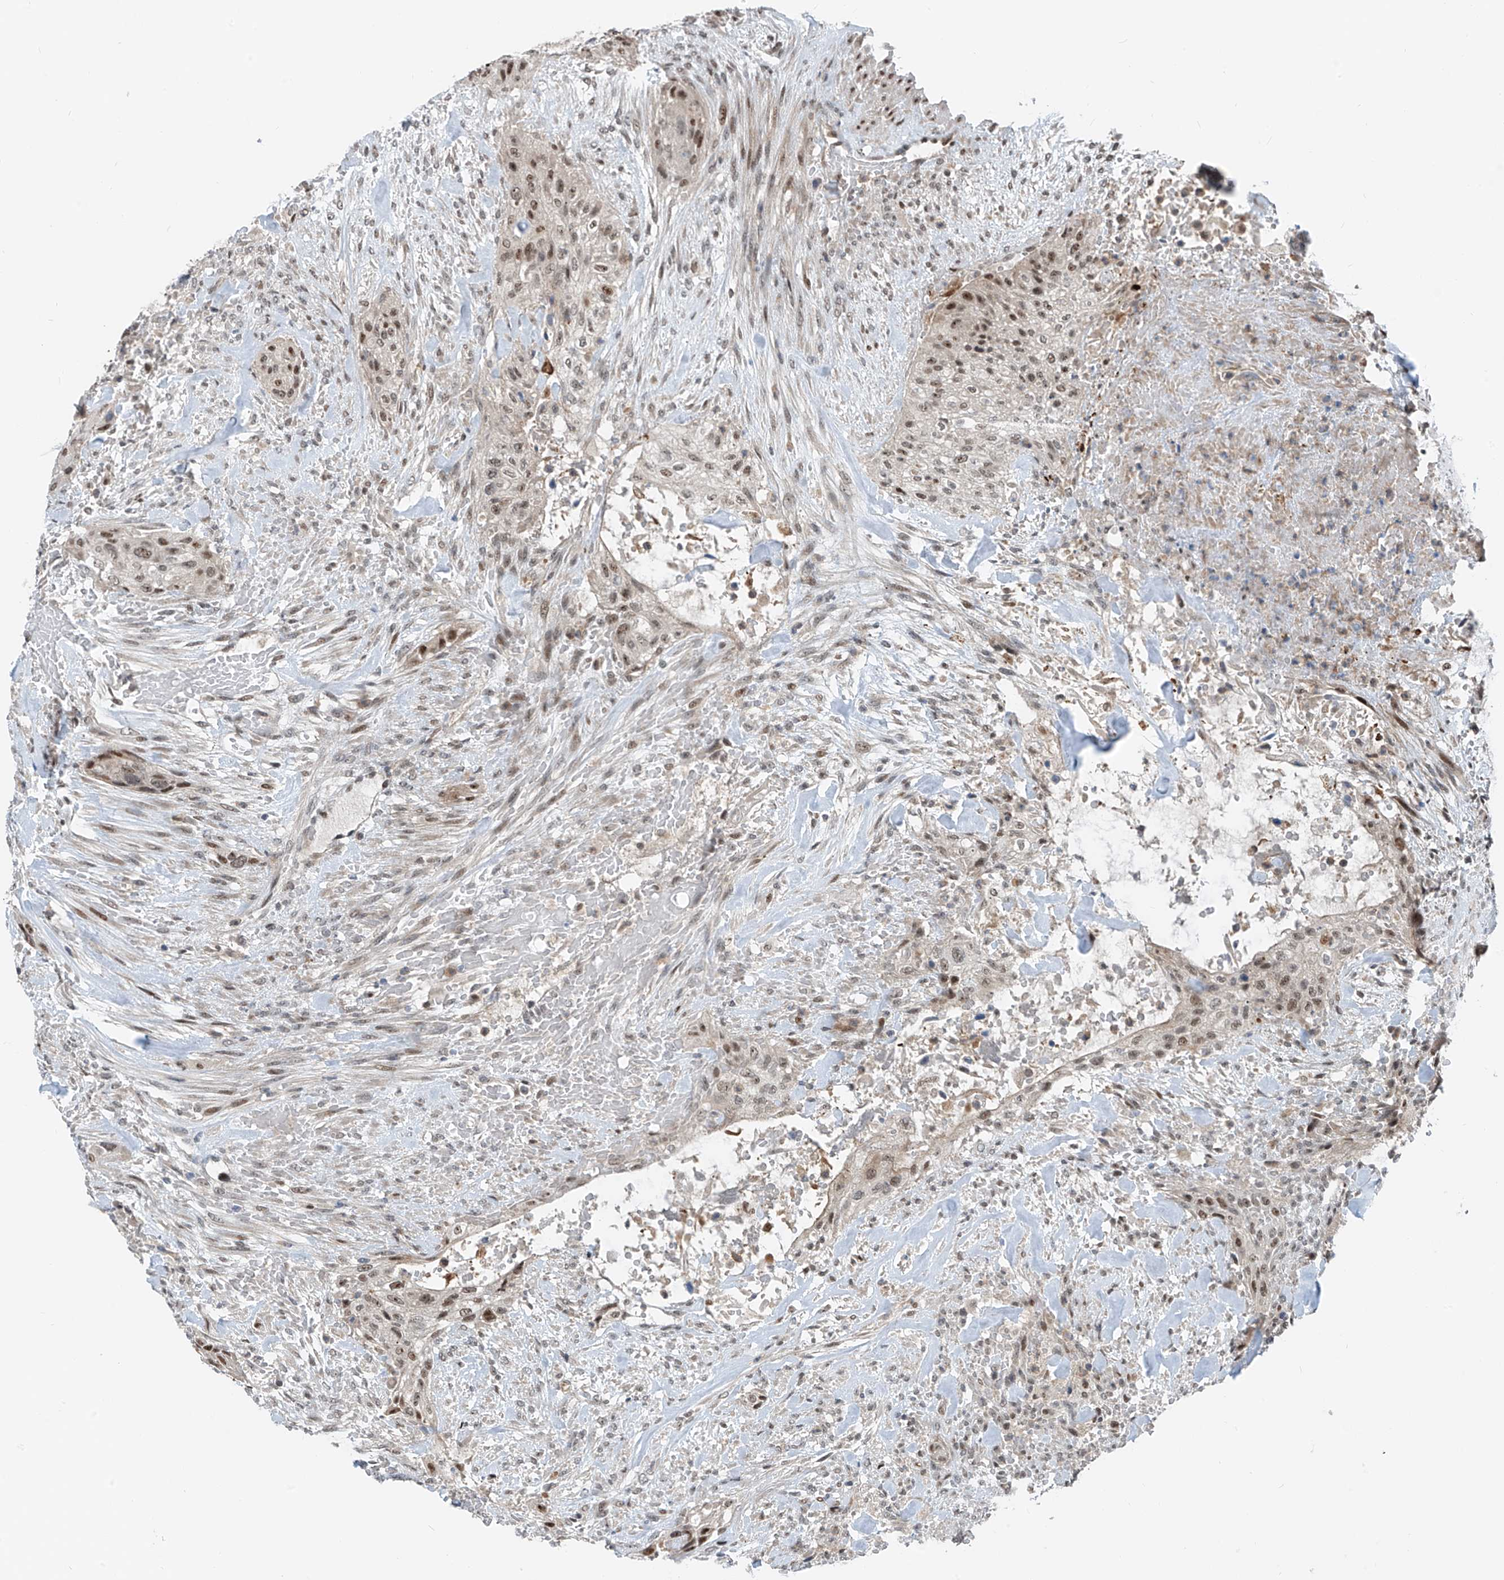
{"staining": {"intensity": "moderate", "quantity": ">75%", "location": "nuclear"}, "tissue": "urothelial cancer", "cell_type": "Tumor cells", "image_type": "cancer", "snomed": [{"axis": "morphology", "description": "Urothelial carcinoma, High grade"}, {"axis": "topography", "description": "Urinary bladder"}], "caption": "Brown immunohistochemical staining in human urothelial cancer reveals moderate nuclear staining in approximately >75% of tumor cells. (DAB IHC, brown staining for protein, blue staining for nuclei).", "gene": "RBP7", "patient": {"sex": "male", "age": 35}}